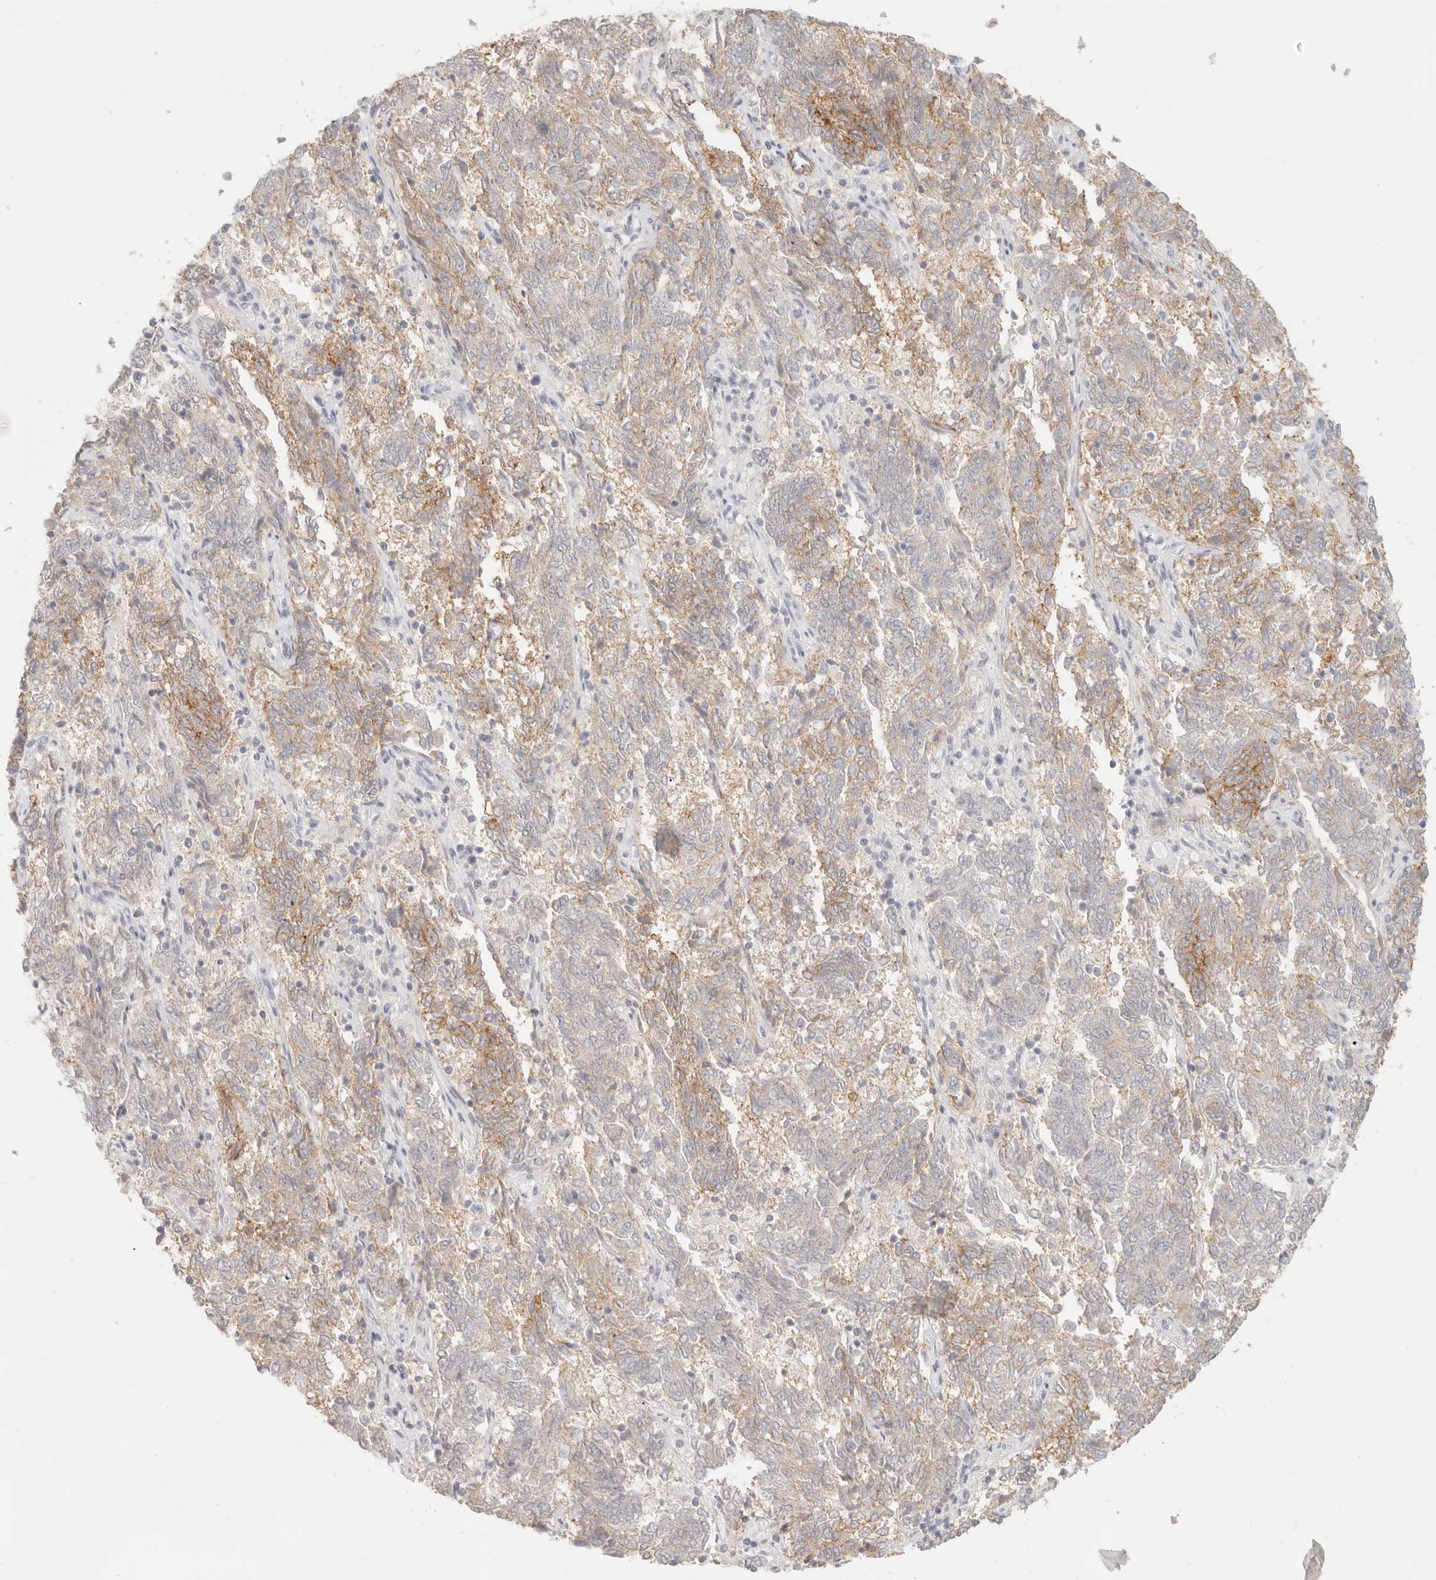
{"staining": {"intensity": "moderate", "quantity": "<25%", "location": "cytoplasmic/membranous"}, "tissue": "endometrial cancer", "cell_type": "Tumor cells", "image_type": "cancer", "snomed": [{"axis": "morphology", "description": "Adenocarcinoma, NOS"}, {"axis": "topography", "description": "Endometrium"}], "caption": "Immunohistochemistry (IHC) (DAB (3,3'-diaminobenzidine)) staining of human endometrial adenocarcinoma exhibits moderate cytoplasmic/membranous protein positivity in approximately <25% of tumor cells. (brown staining indicates protein expression, while blue staining denotes nuclei).", "gene": "EPCAM", "patient": {"sex": "female", "age": 80}}